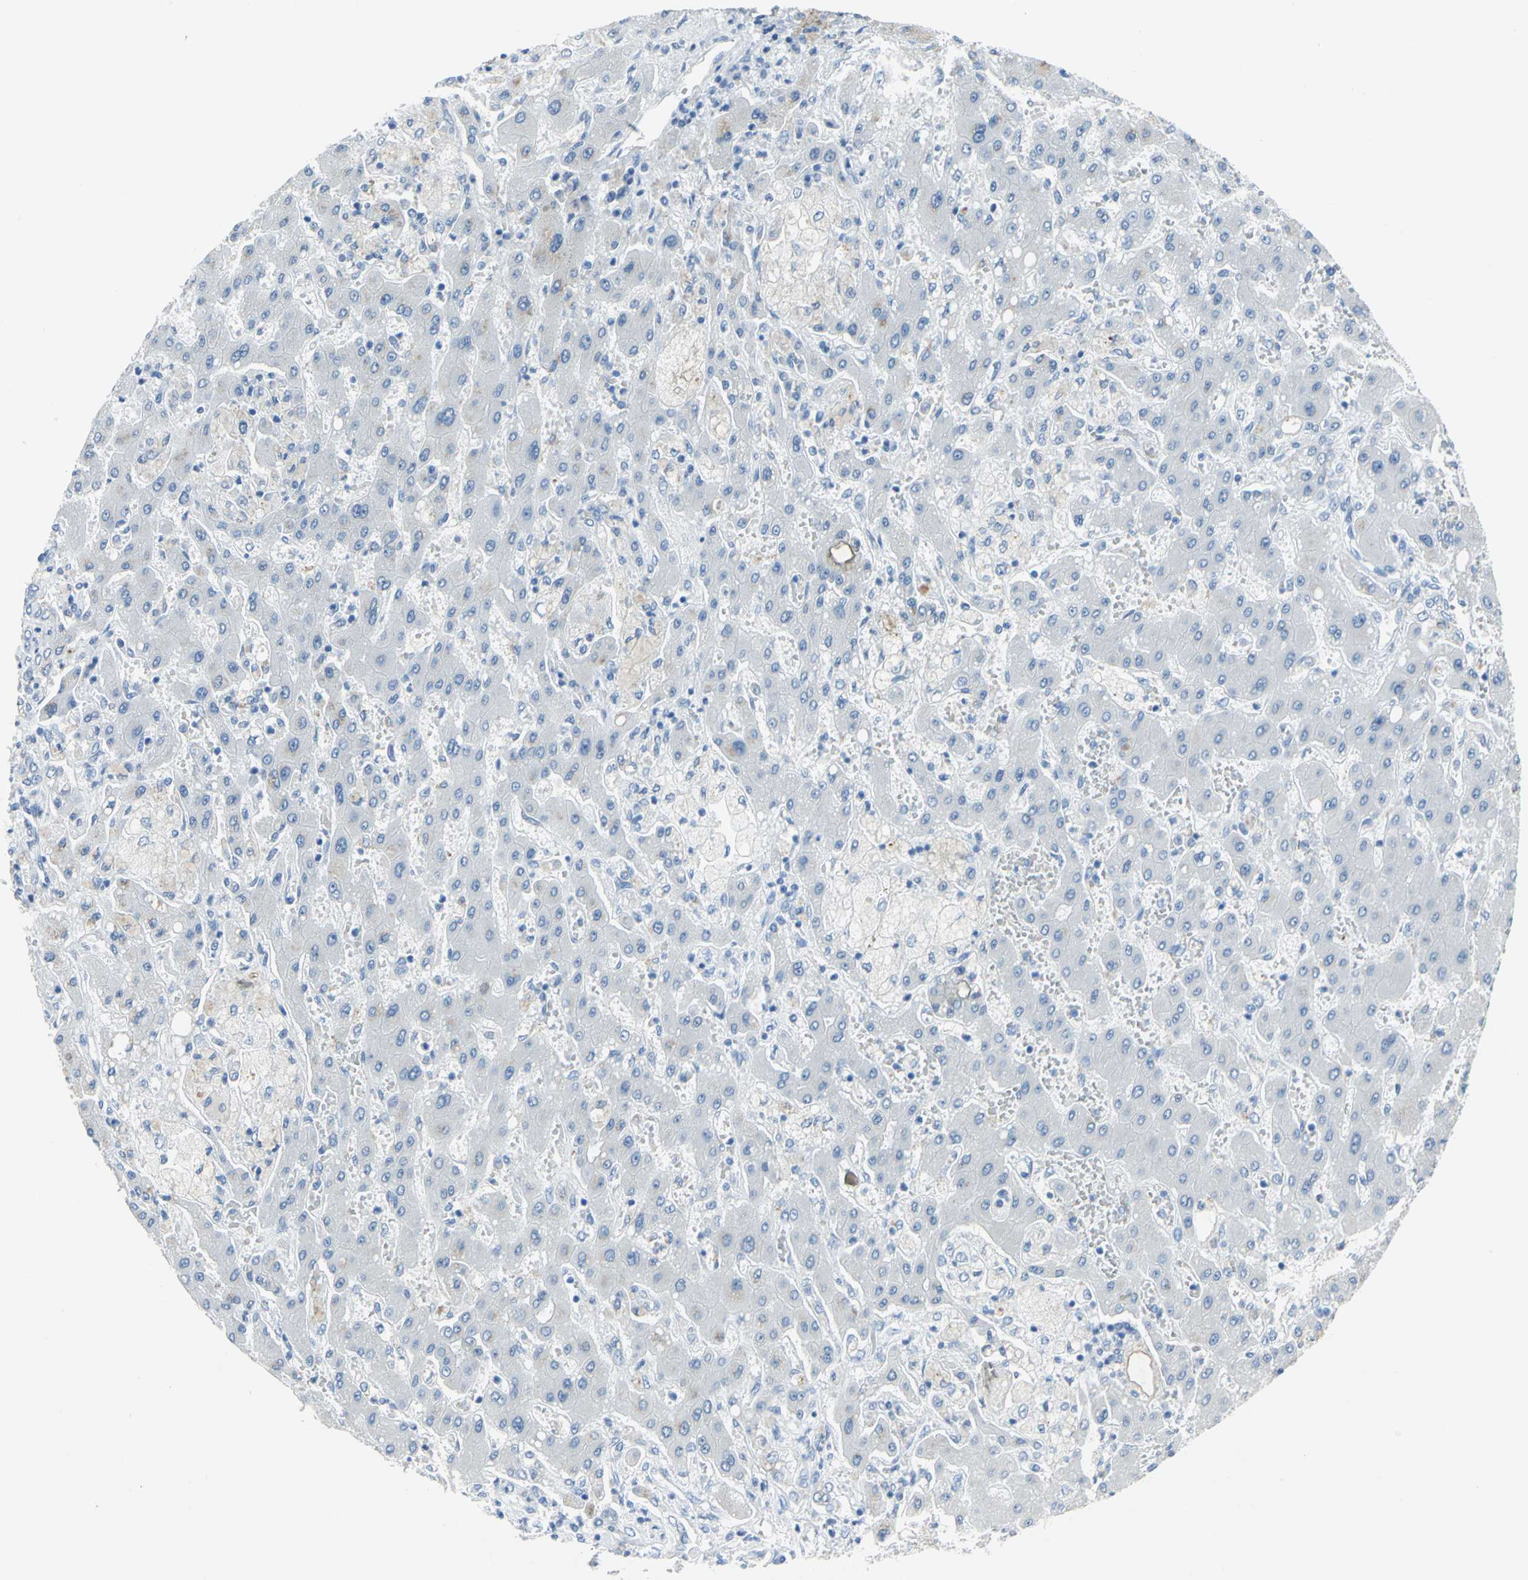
{"staining": {"intensity": "negative", "quantity": "none", "location": "none"}, "tissue": "liver cancer", "cell_type": "Tumor cells", "image_type": "cancer", "snomed": [{"axis": "morphology", "description": "Cholangiocarcinoma"}, {"axis": "topography", "description": "Liver"}], "caption": "Tumor cells show no significant positivity in cholangiocarcinoma (liver).", "gene": "SFN", "patient": {"sex": "male", "age": 50}}